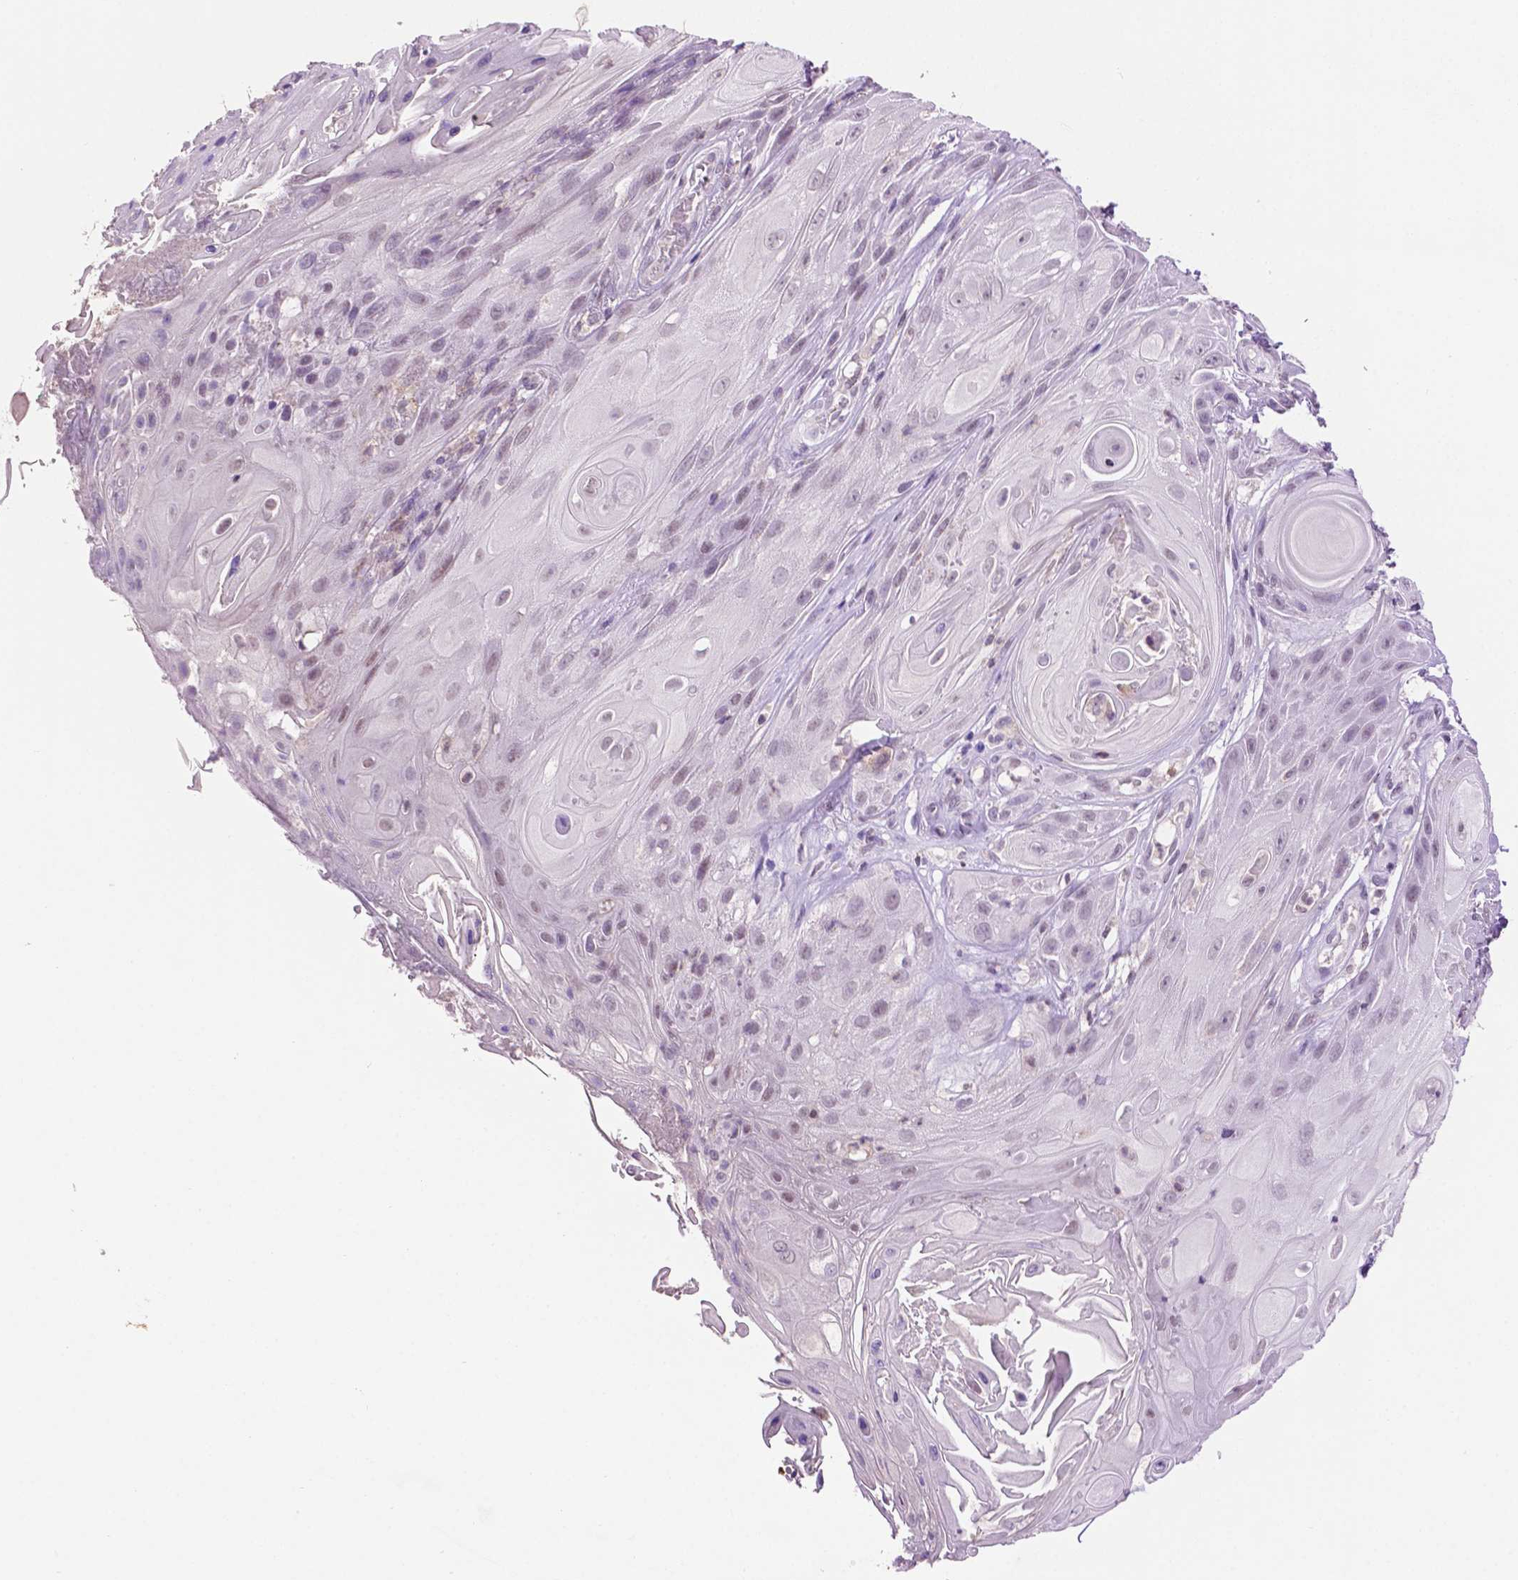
{"staining": {"intensity": "negative", "quantity": "none", "location": "none"}, "tissue": "skin cancer", "cell_type": "Tumor cells", "image_type": "cancer", "snomed": [{"axis": "morphology", "description": "Squamous cell carcinoma, NOS"}, {"axis": "topography", "description": "Skin"}], "caption": "High magnification brightfield microscopy of skin squamous cell carcinoma stained with DAB (3,3'-diaminobenzidine) (brown) and counterstained with hematoxylin (blue): tumor cells show no significant expression. Nuclei are stained in blue.", "gene": "PTPN6", "patient": {"sex": "male", "age": 62}}